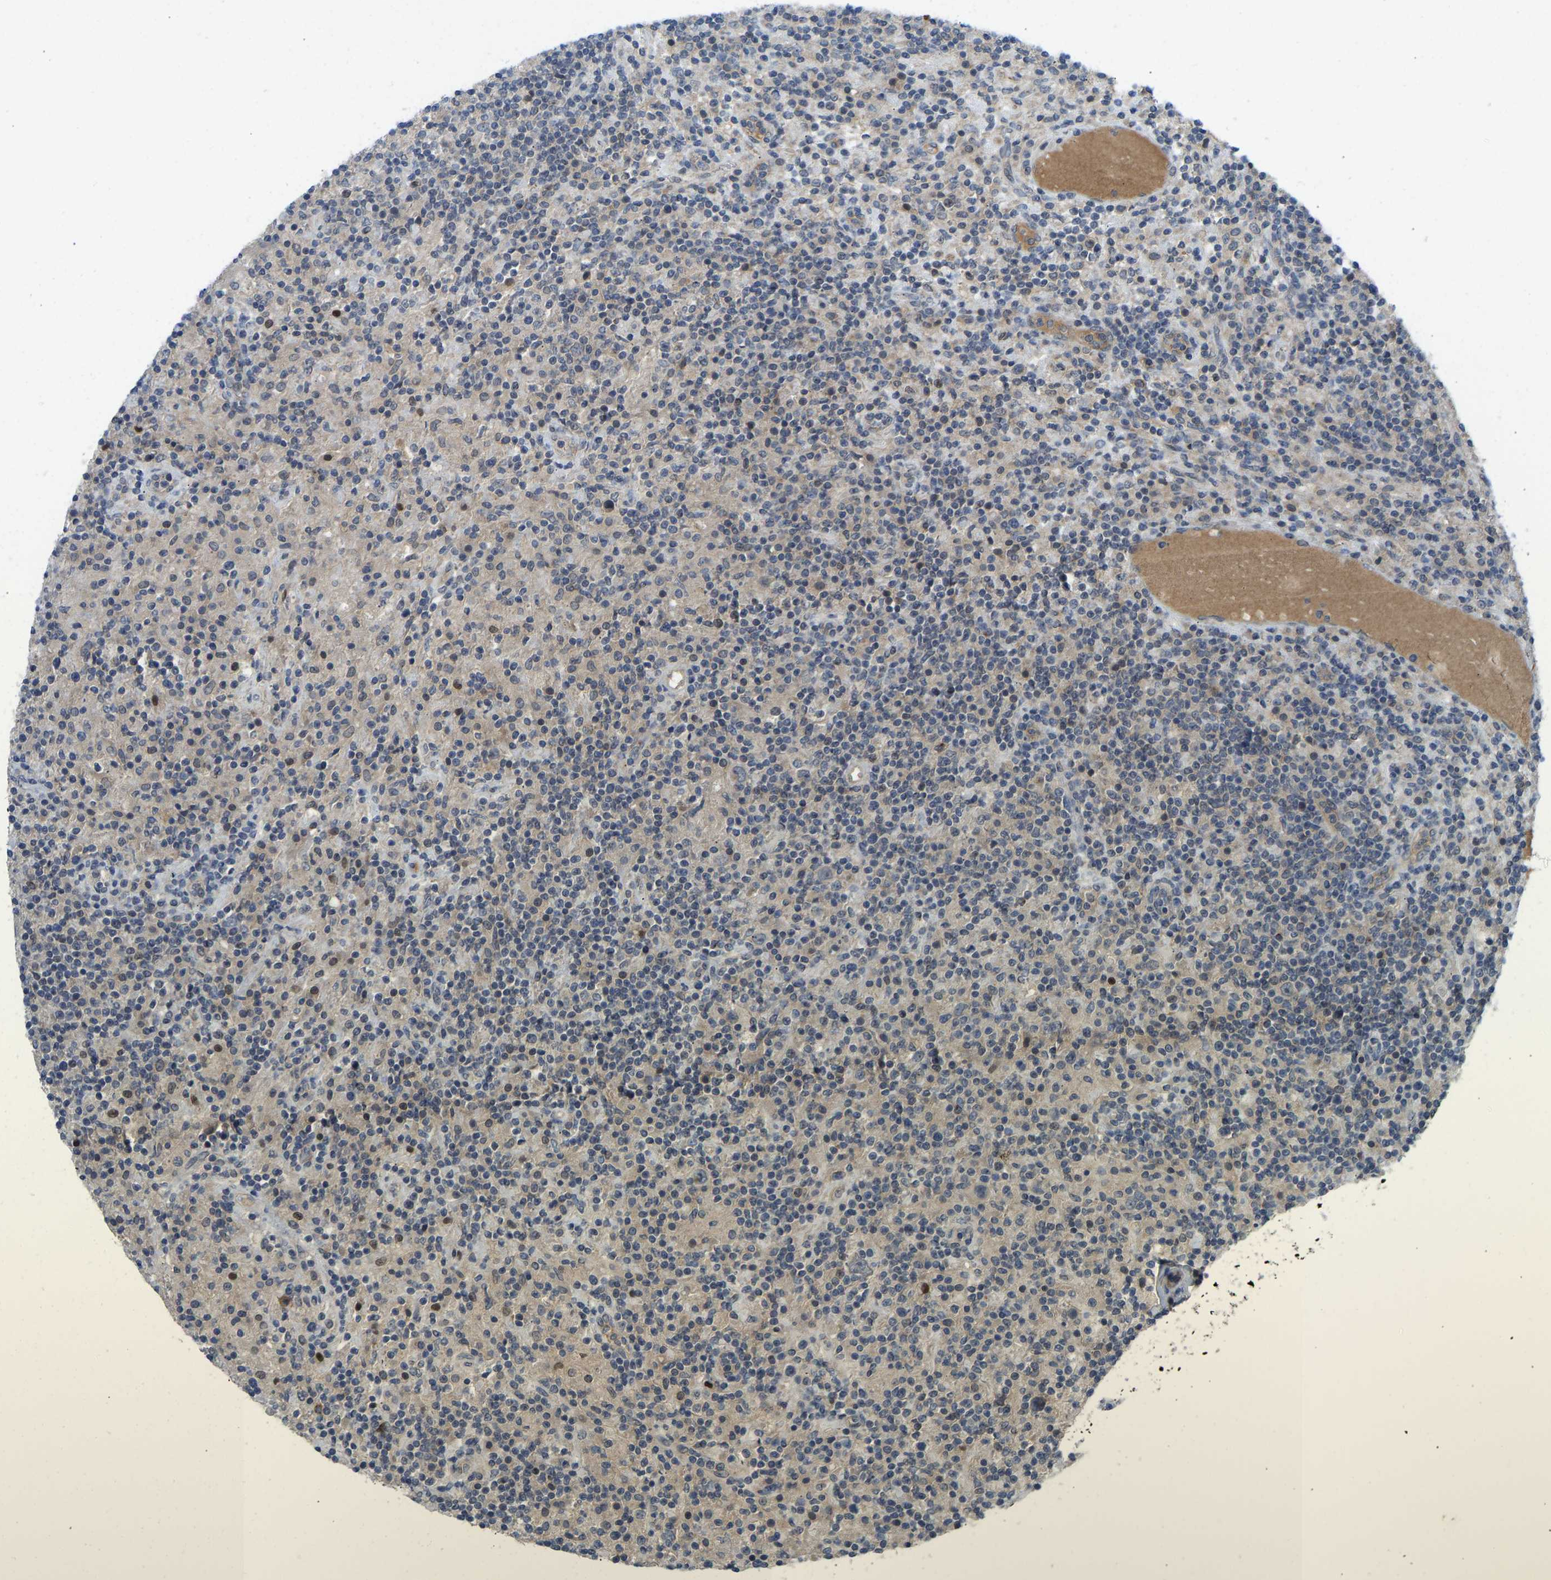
{"staining": {"intensity": "negative", "quantity": "none", "location": "none"}, "tissue": "lymphoma", "cell_type": "Tumor cells", "image_type": "cancer", "snomed": [{"axis": "morphology", "description": "Hodgkin's disease, NOS"}, {"axis": "topography", "description": "Lymph node"}], "caption": "Immunohistochemistry histopathology image of human Hodgkin's disease stained for a protein (brown), which exhibits no positivity in tumor cells. Nuclei are stained in blue.", "gene": "ZNF251", "patient": {"sex": "male", "age": 70}}